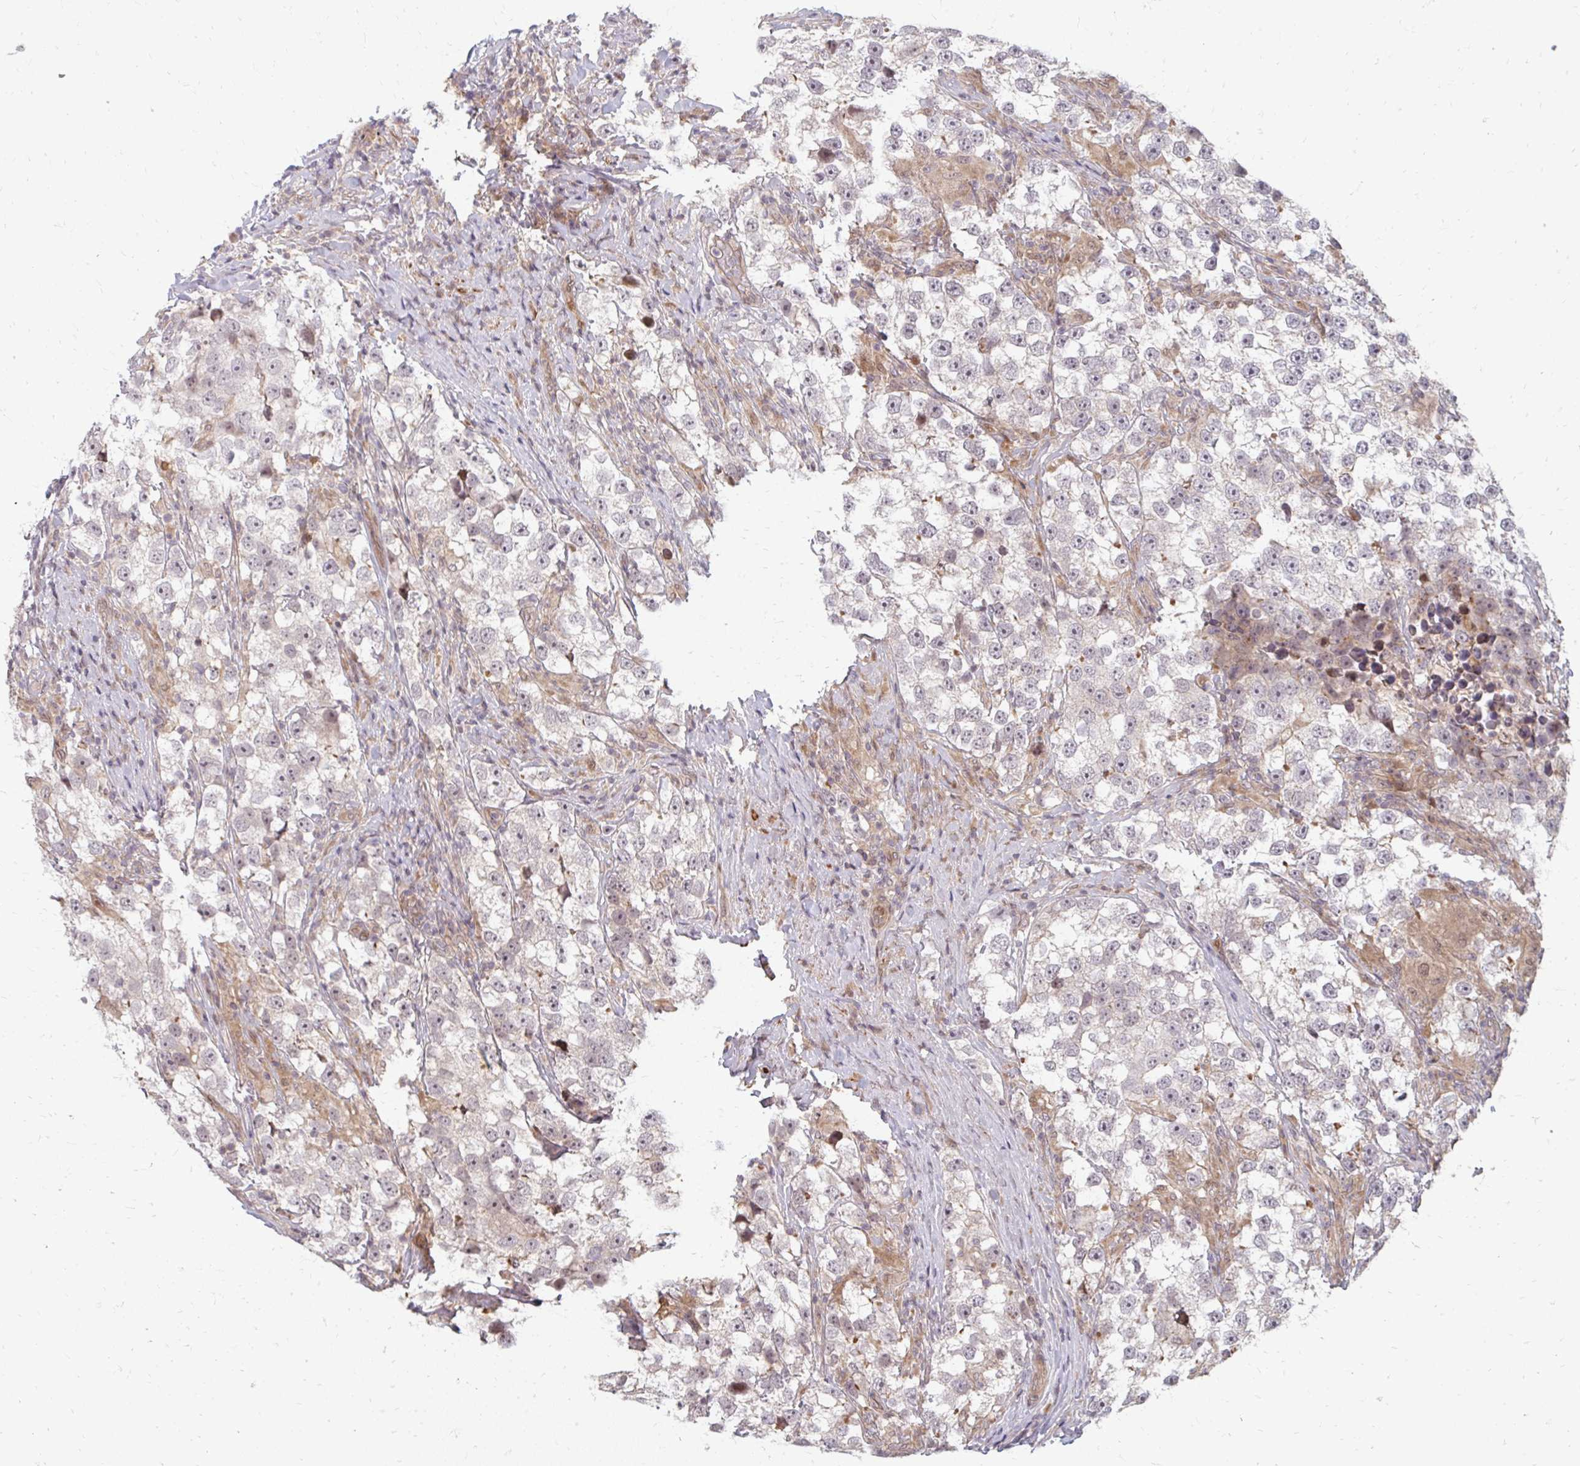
{"staining": {"intensity": "negative", "quantity": "none", "location": "none"}, "tissue": "testis cancer", "cell_type": "Tumor cells", "image_type": "cancer", "snomed": [{"axis": "morphology", "description": "Seminoma, NOS"}, {"axis": "topography", "description": "Testis"}], "caption": "Tumor cells are negative for protein expression in human testis seminoma.", "gene": "ZNF285", "patient": {"sex": "male", "age": 46}}